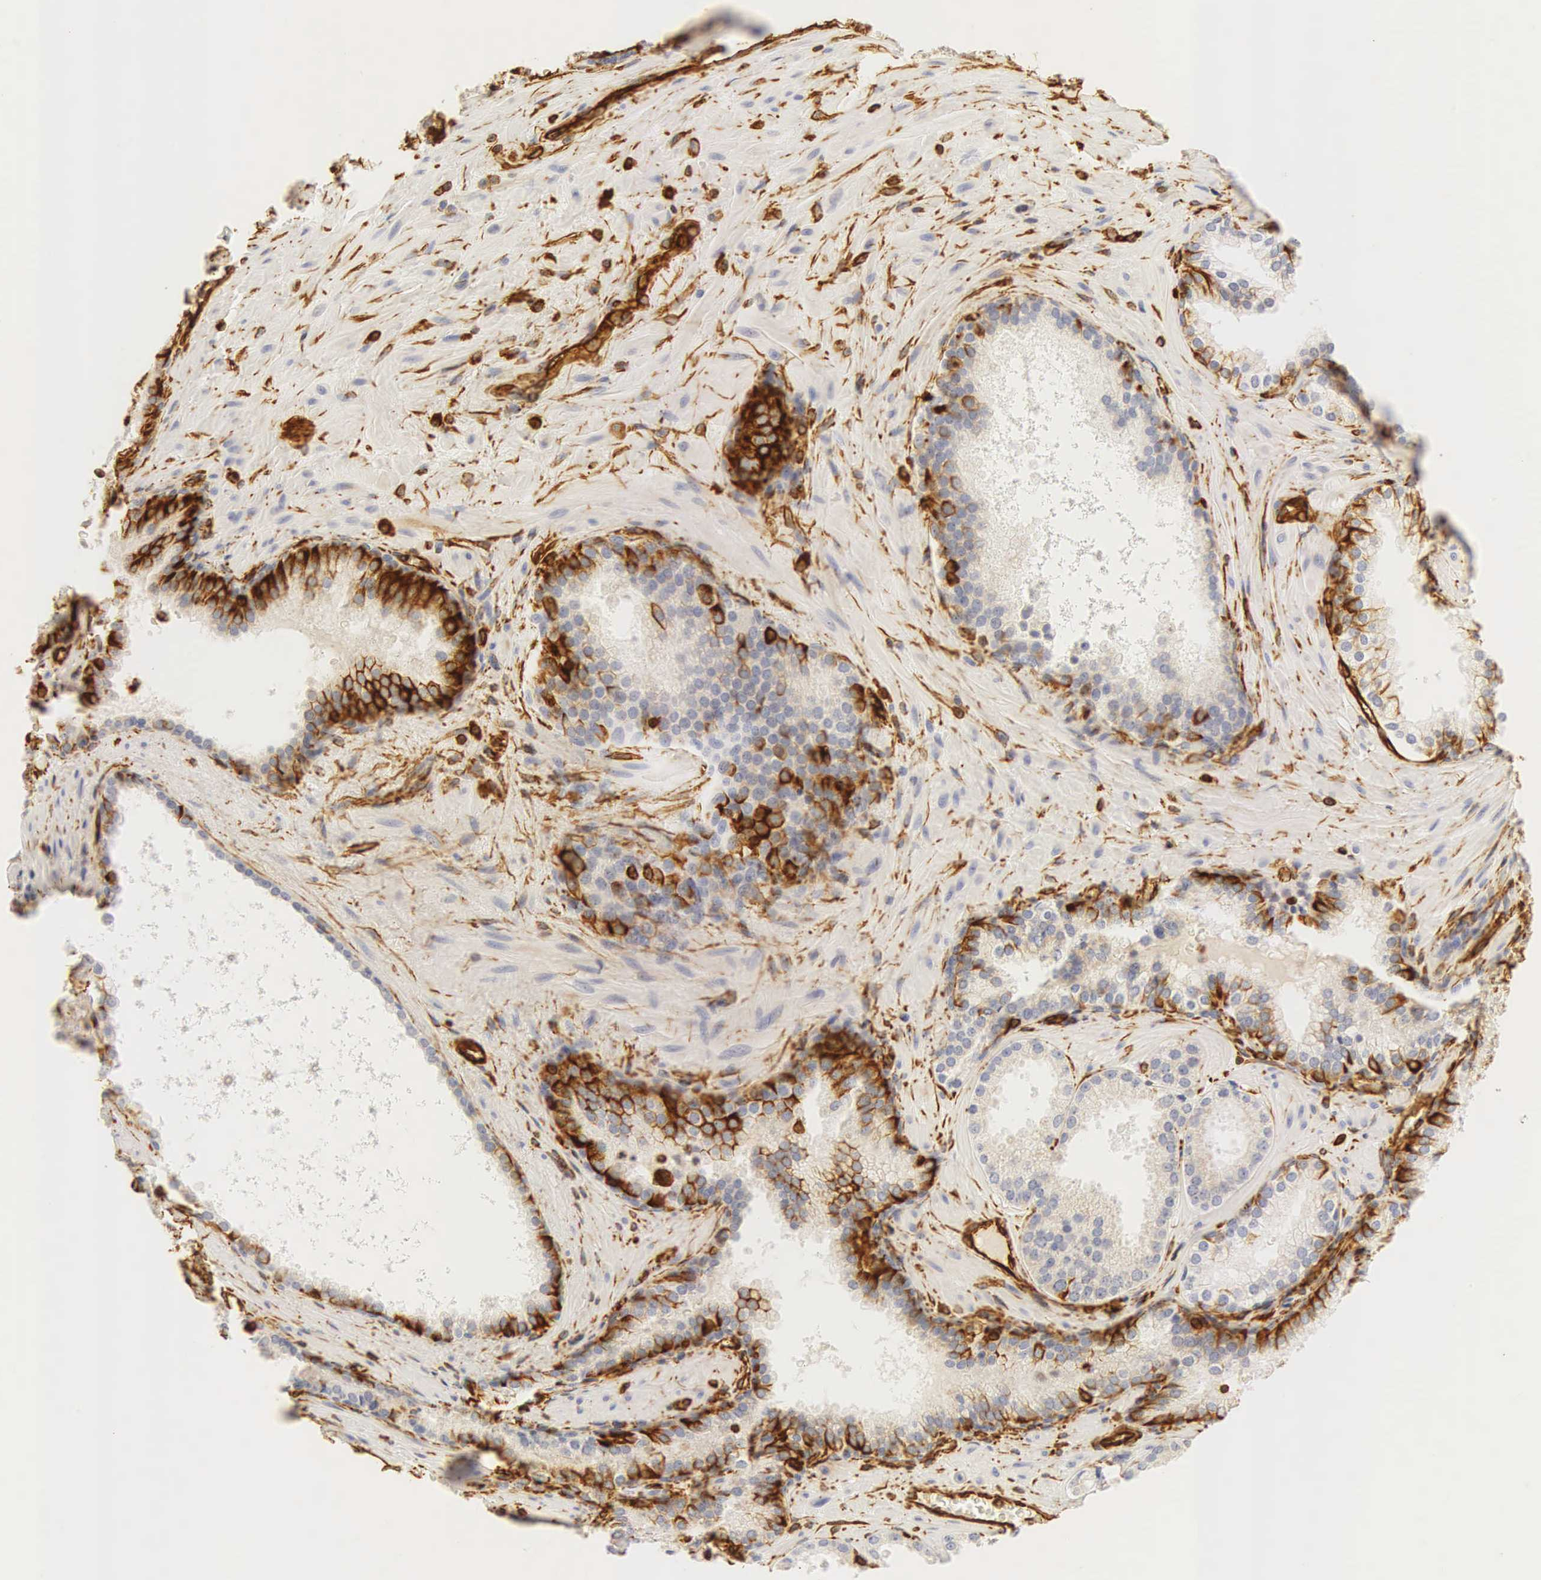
{"staining": {"intensity": "moderate", "quantity": "<25%", "location": "cytoplasmic/membranous"}, "tissue": "prostate cancer", "cell_type": "Tumor cells", "image_type": "cancer", "snomed": [{"axis": "morphology", "description": "Adenocarcinoma, Medium grade"}, {"axis": "topography", "description": "Prostate"}], "caption": "High-magnification brightfield microscopy of prostate cancer stained with DAB (brown) and counterstained with hematoxylin (blue). tumor cells exhibit moderate cytoplasmic/membranous positivity is appreciated in about<25% of cells.", "gene": "VIM", "patient": {"sex": "male", "age": 60}}